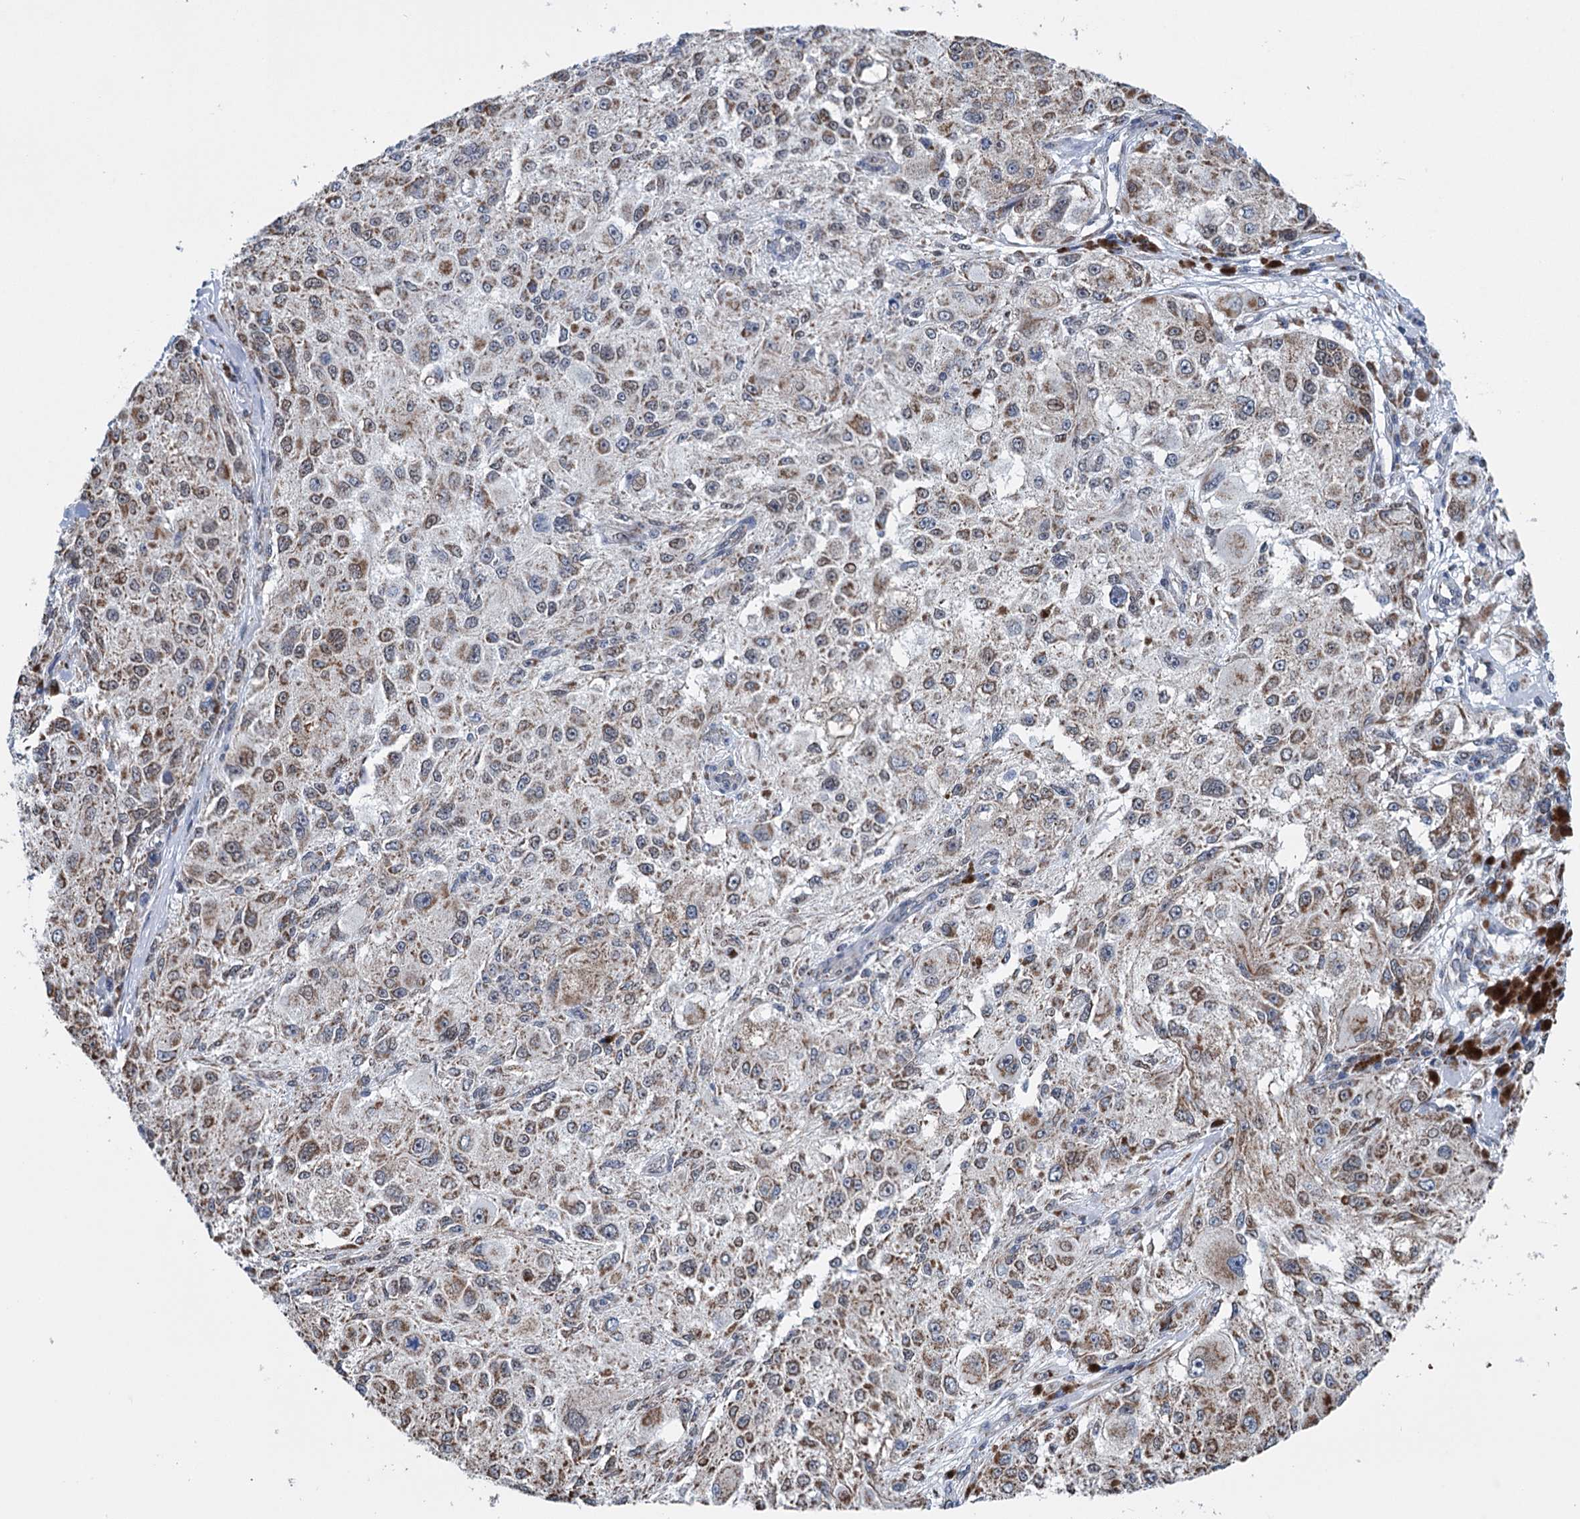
{"staining": {"intensity": "moderate", "quantity": ">75%", "location": "cytoplasmic/membranous"}, "tissue": "melanoma", "cell_type": "Tumor cells", "image_type": "cancer", "snomed": [{"axis": "morphology", "description": "Necrosis, NOS"}, {"axis": "morphology", "description": "Malignant melanoma, NOS"}, {"axis": "topography", "description": "Skin"}], "caption": "Immunohistochemistry of human malignant melanoma exhibits medium levels of moderate cytoplasmic/membranous expression in about >75% of tumor cells. Using DAB (3,3'-diaminobenzidine) (brown) and hematoxylin (blue) stains, captured at high magnification using brightfield microscopy.", "gene": "MORN3", "patient": {"sex": "female", "age": 87}}